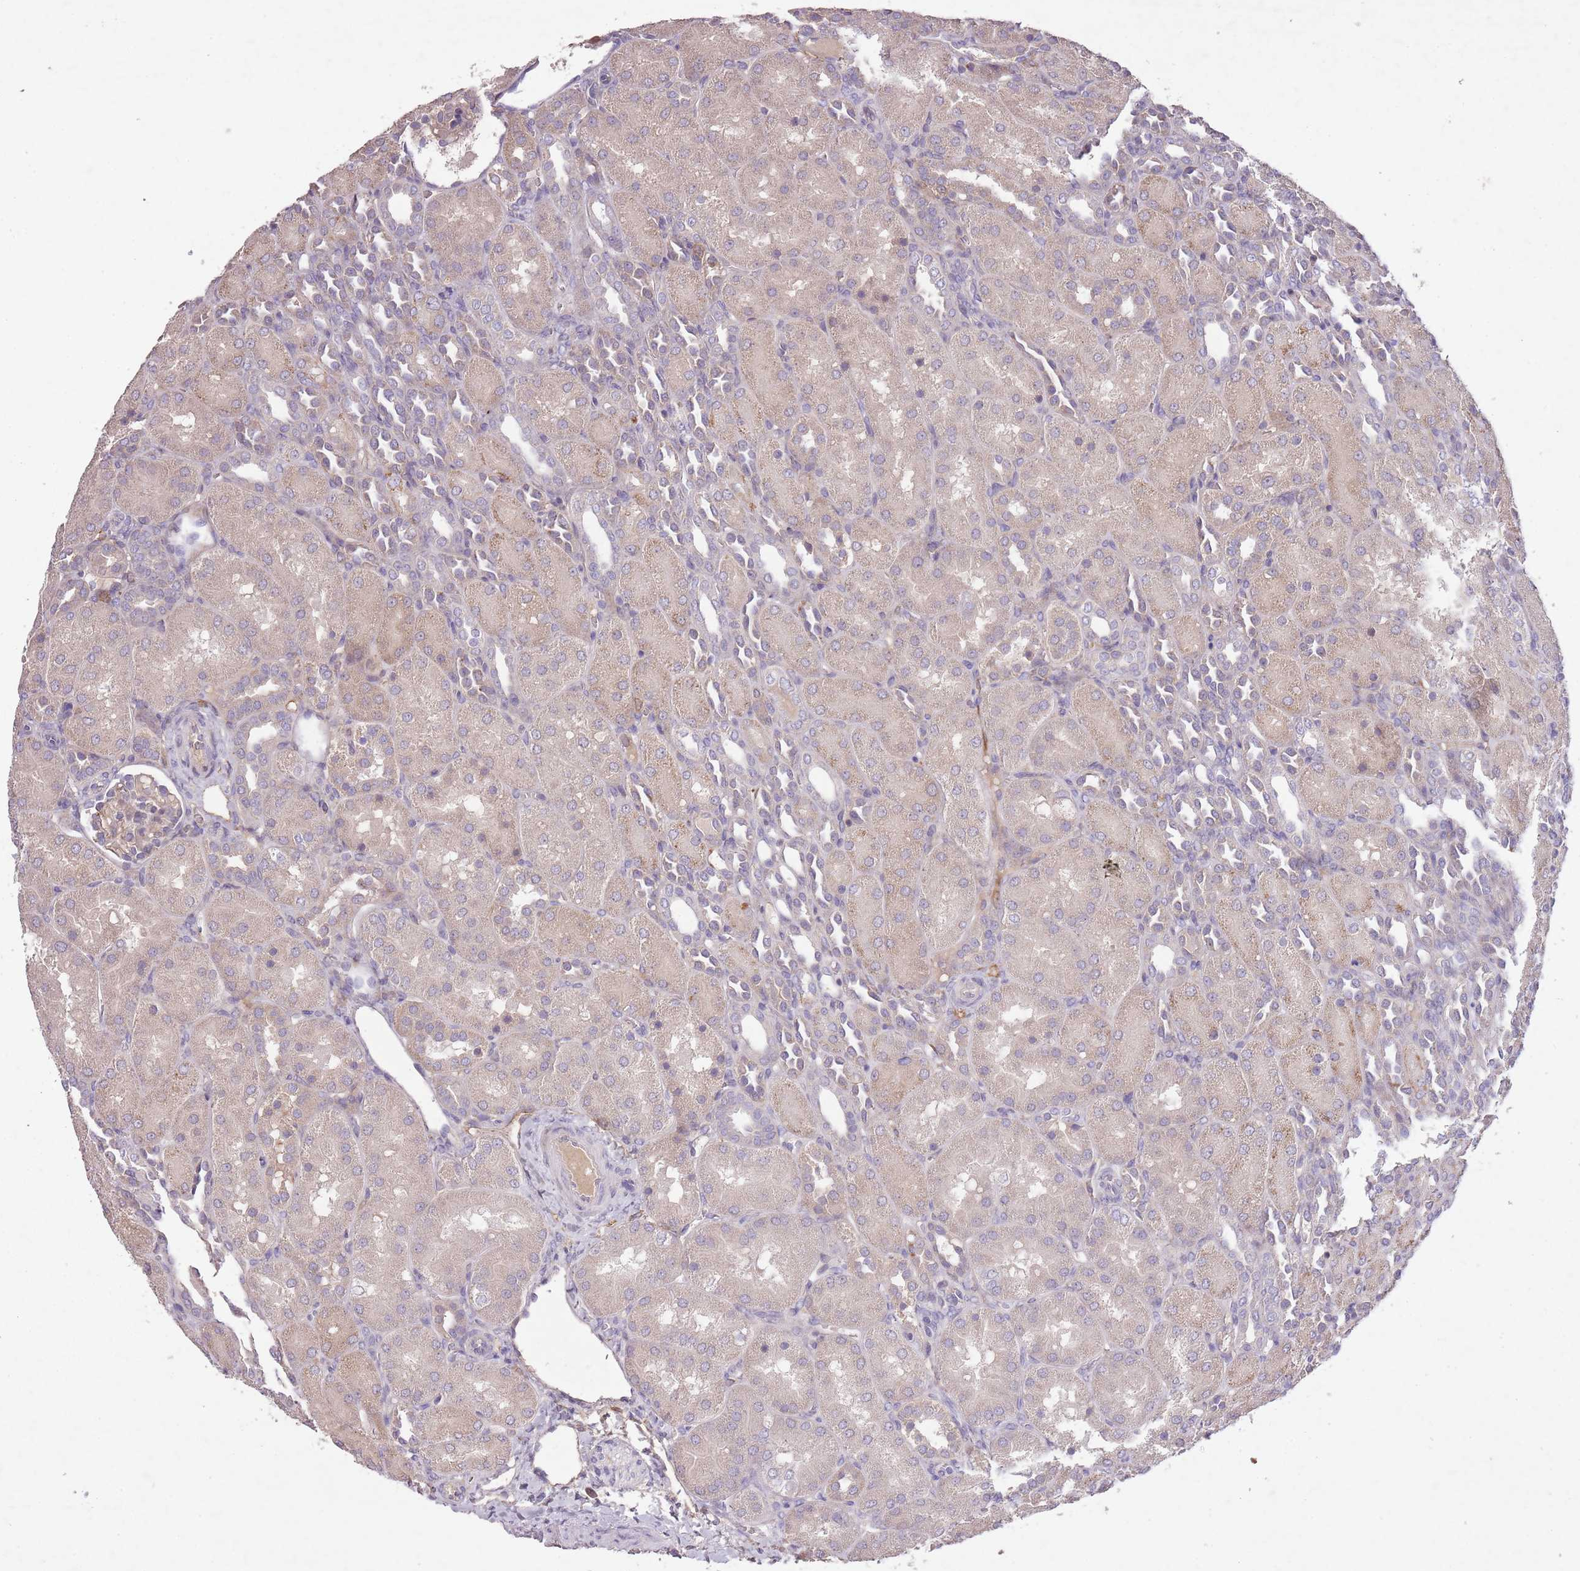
{"staining": {"intensity": "negative", "quantity": "none", "location": "none"}, "tissue": "kidney", "cell_type": "Cells in glomeruli", "image_type": "normal", "snomed": [{"axis": "morphology", "description": "Normal tissue, NOS"}, {"axis": "topography", "description": "Kidney"}], "caption": "Immunohistochemical staining of benign human kidney shows no significant expression in cells in glomeruli. The staining is performed using DAB brown chromogen with nuclei counter-stained in using hematoxylin.", "gene": "OR2V1", "patient": {"sex": "male", "age": 1}}